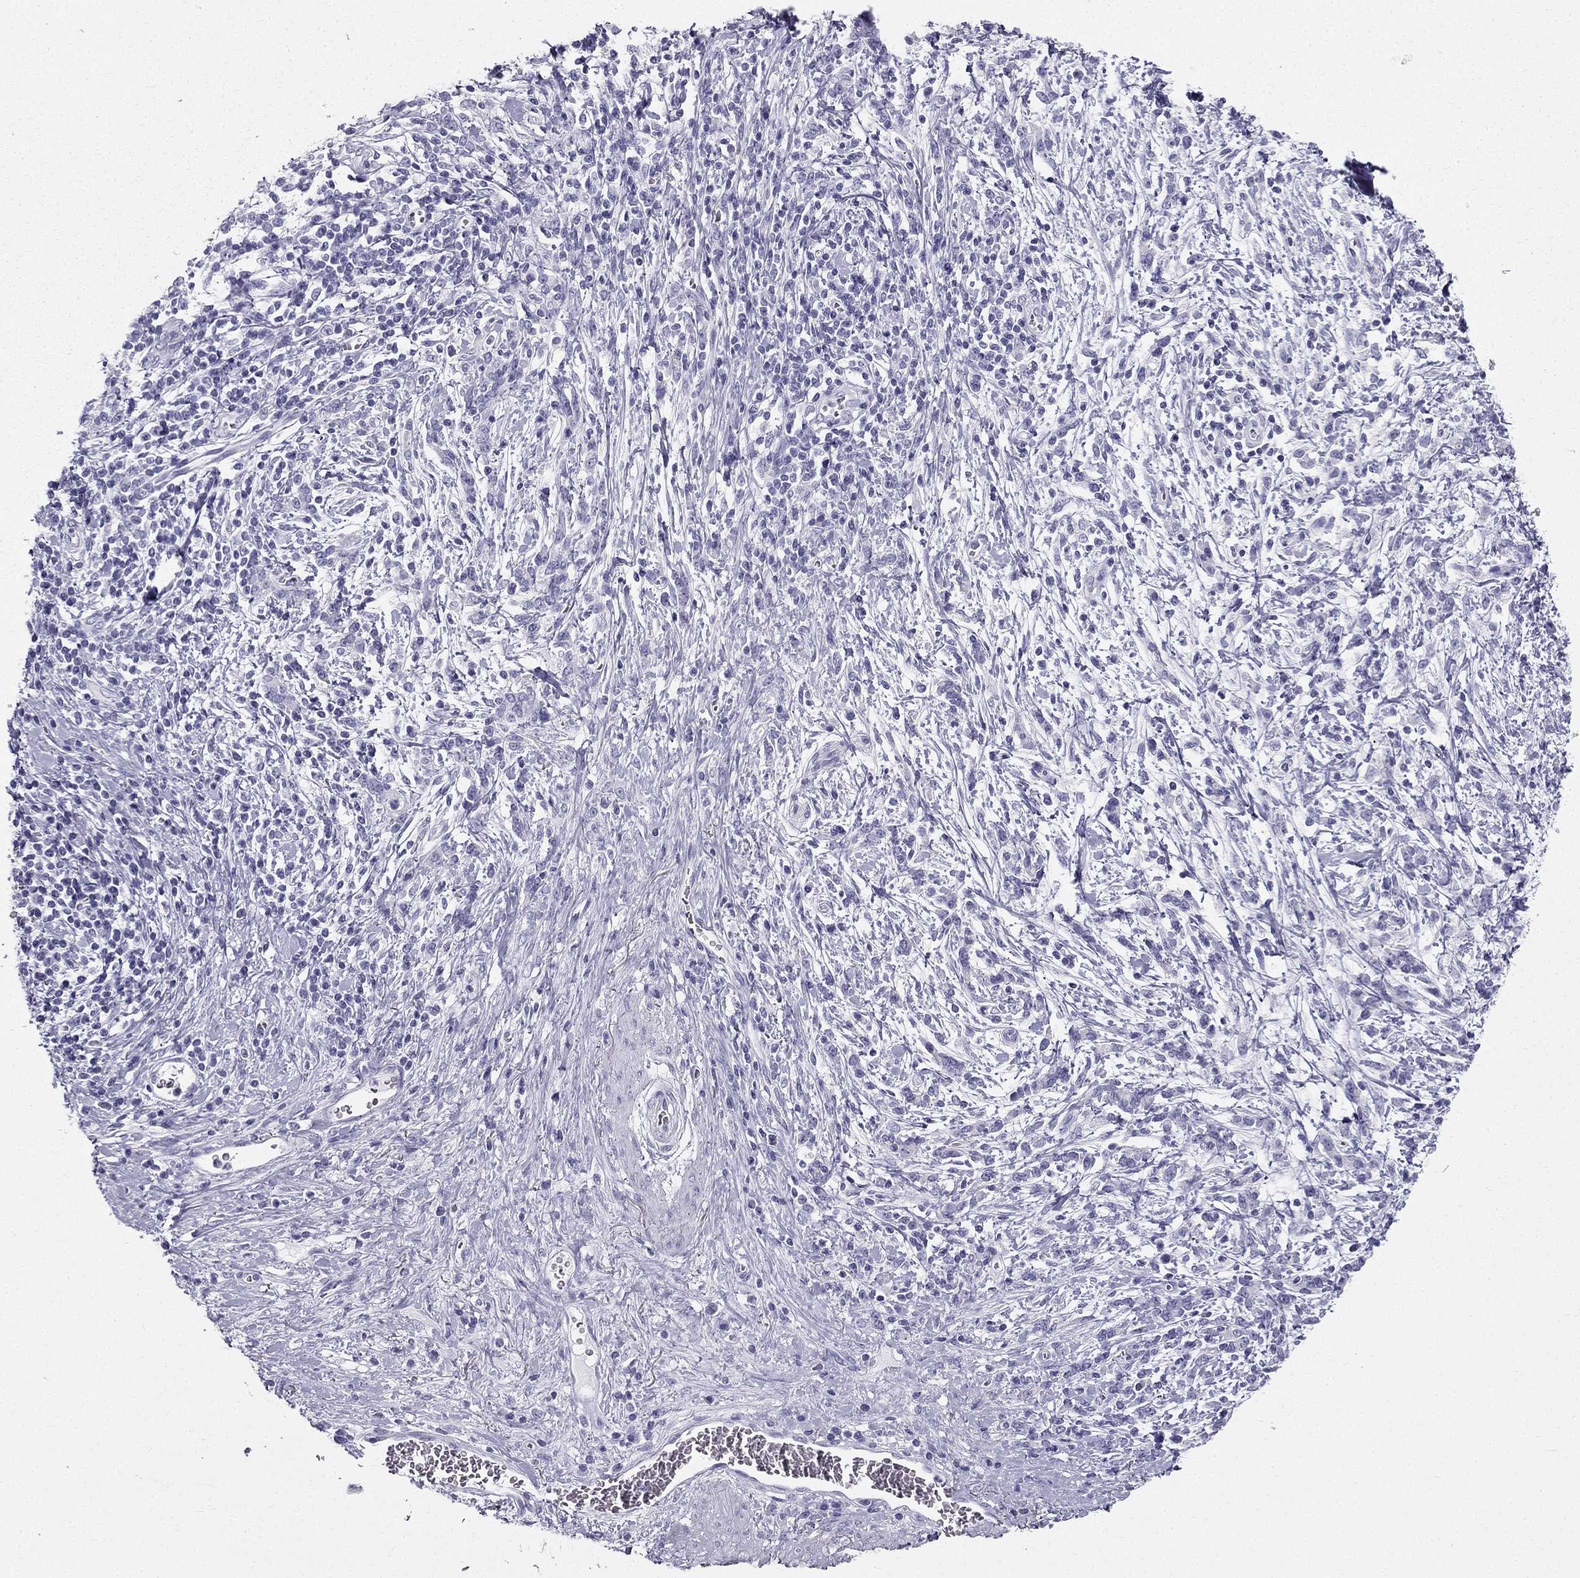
{"staining": {"intensity": "negative", "quantity": "none", "location": "none"}, "tissue": "stomach cancer", "cell_type": "Tumor cells", "image_type": "cancer", "snomed": [{"axis": "morphology", "description": "Adenocarcinoma, NOS"}, {"axis": "topography", "description": "Stomach"}], "caption": "Tumor cells show no significant positivity in stomach cancer.", "gene": "TFF3", "patient": {"sex": "female", "age": 57}}